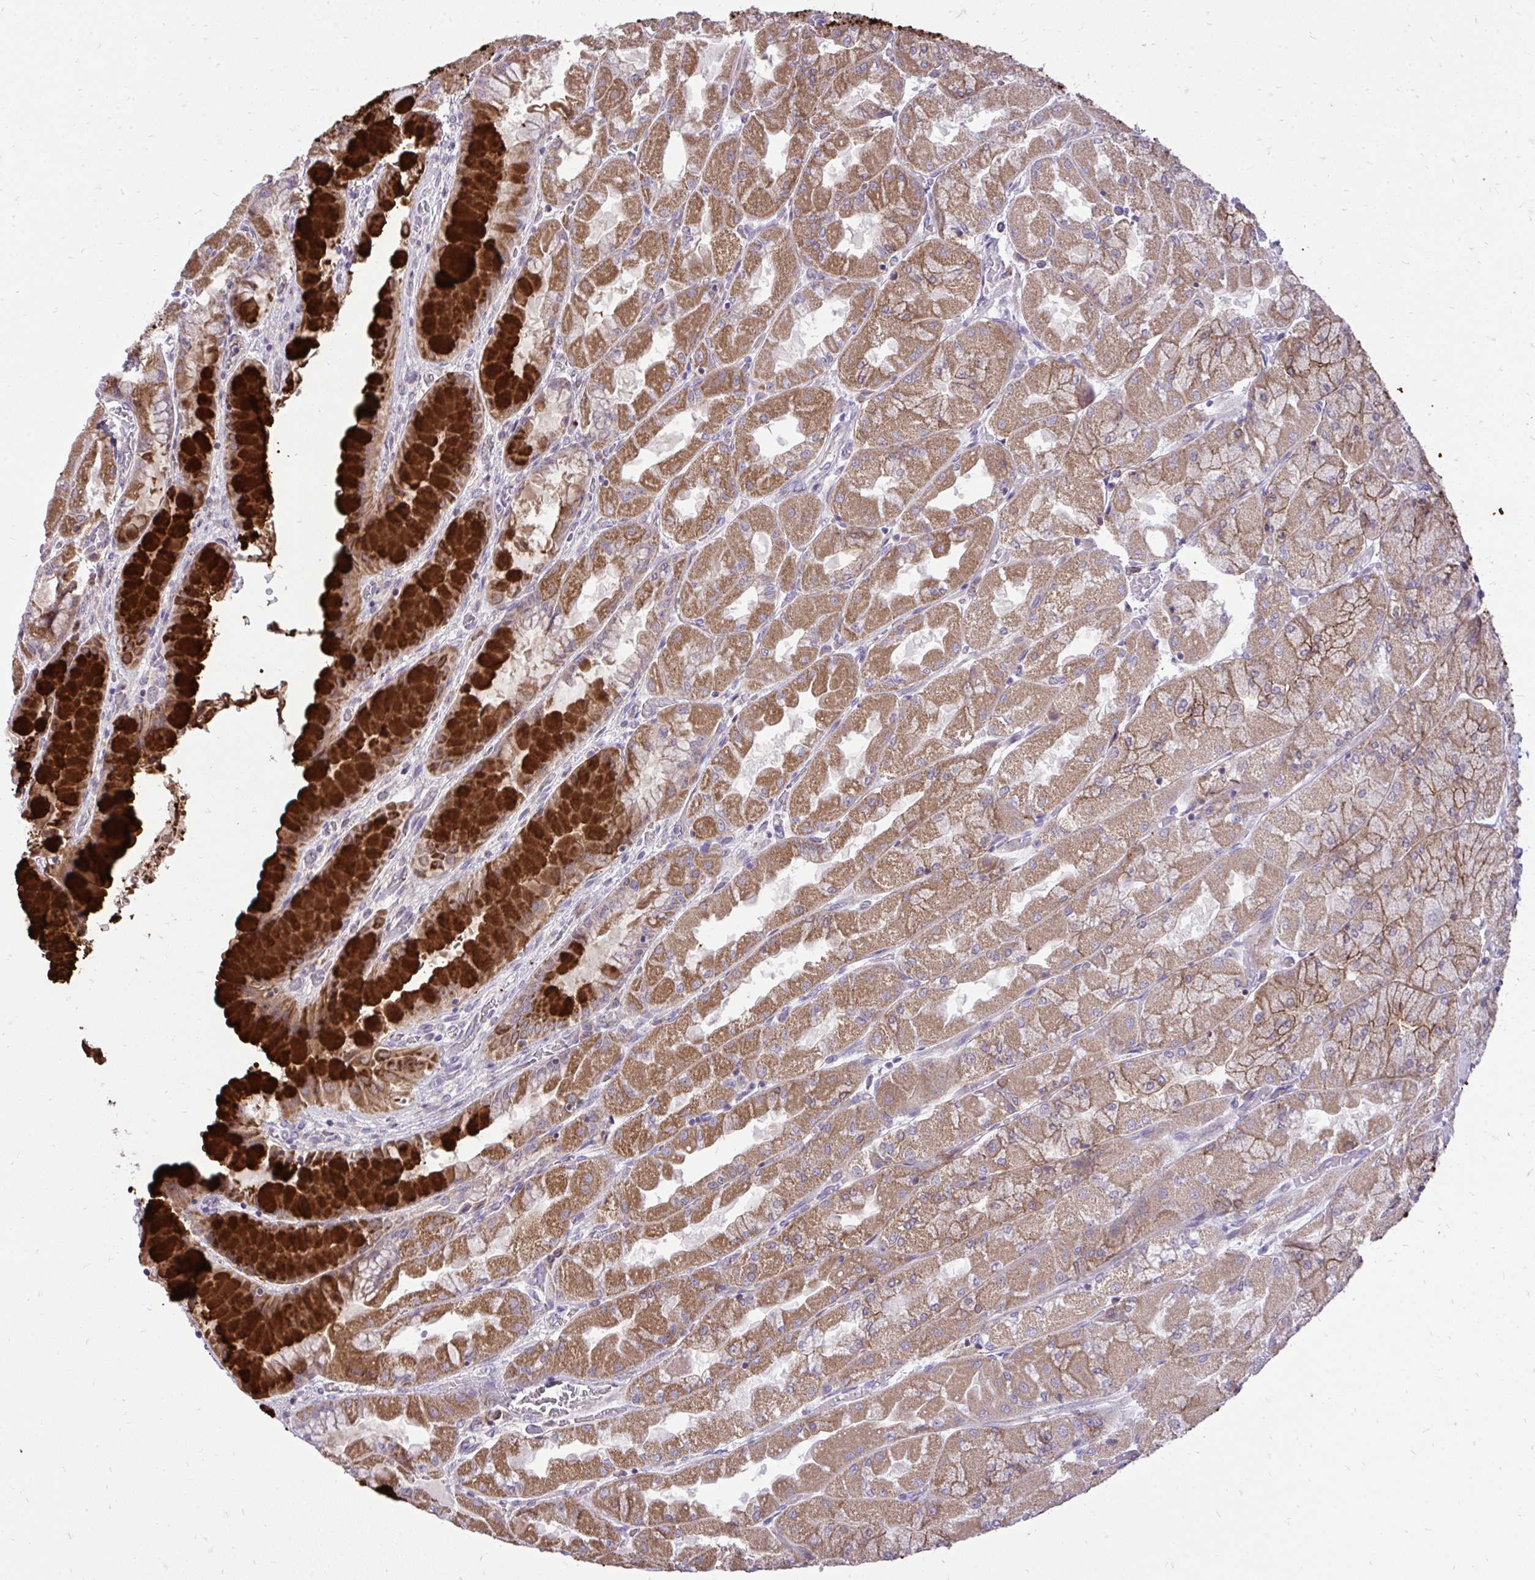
{"staining": {"intensity": "strong", "quantity": ">75%", "location": "cytoplasmic/membranous"}, "tissue": "stomach", "cell_type": "Glandular cells", "image_type": "normal", "snomed": [{"axis": "morphology", "description": "Normal tissue, NOS"}, {"axis": "topography", "description": "Stomach"}], "caption": "Immunohistochemical staining of unremarkable human stomach displays high levels of strong cytoplasmic/membranous expression in about >75% of glandular cells.", "gene": "SPTBN2", "patient": {"sex": "female", "age": 61}}